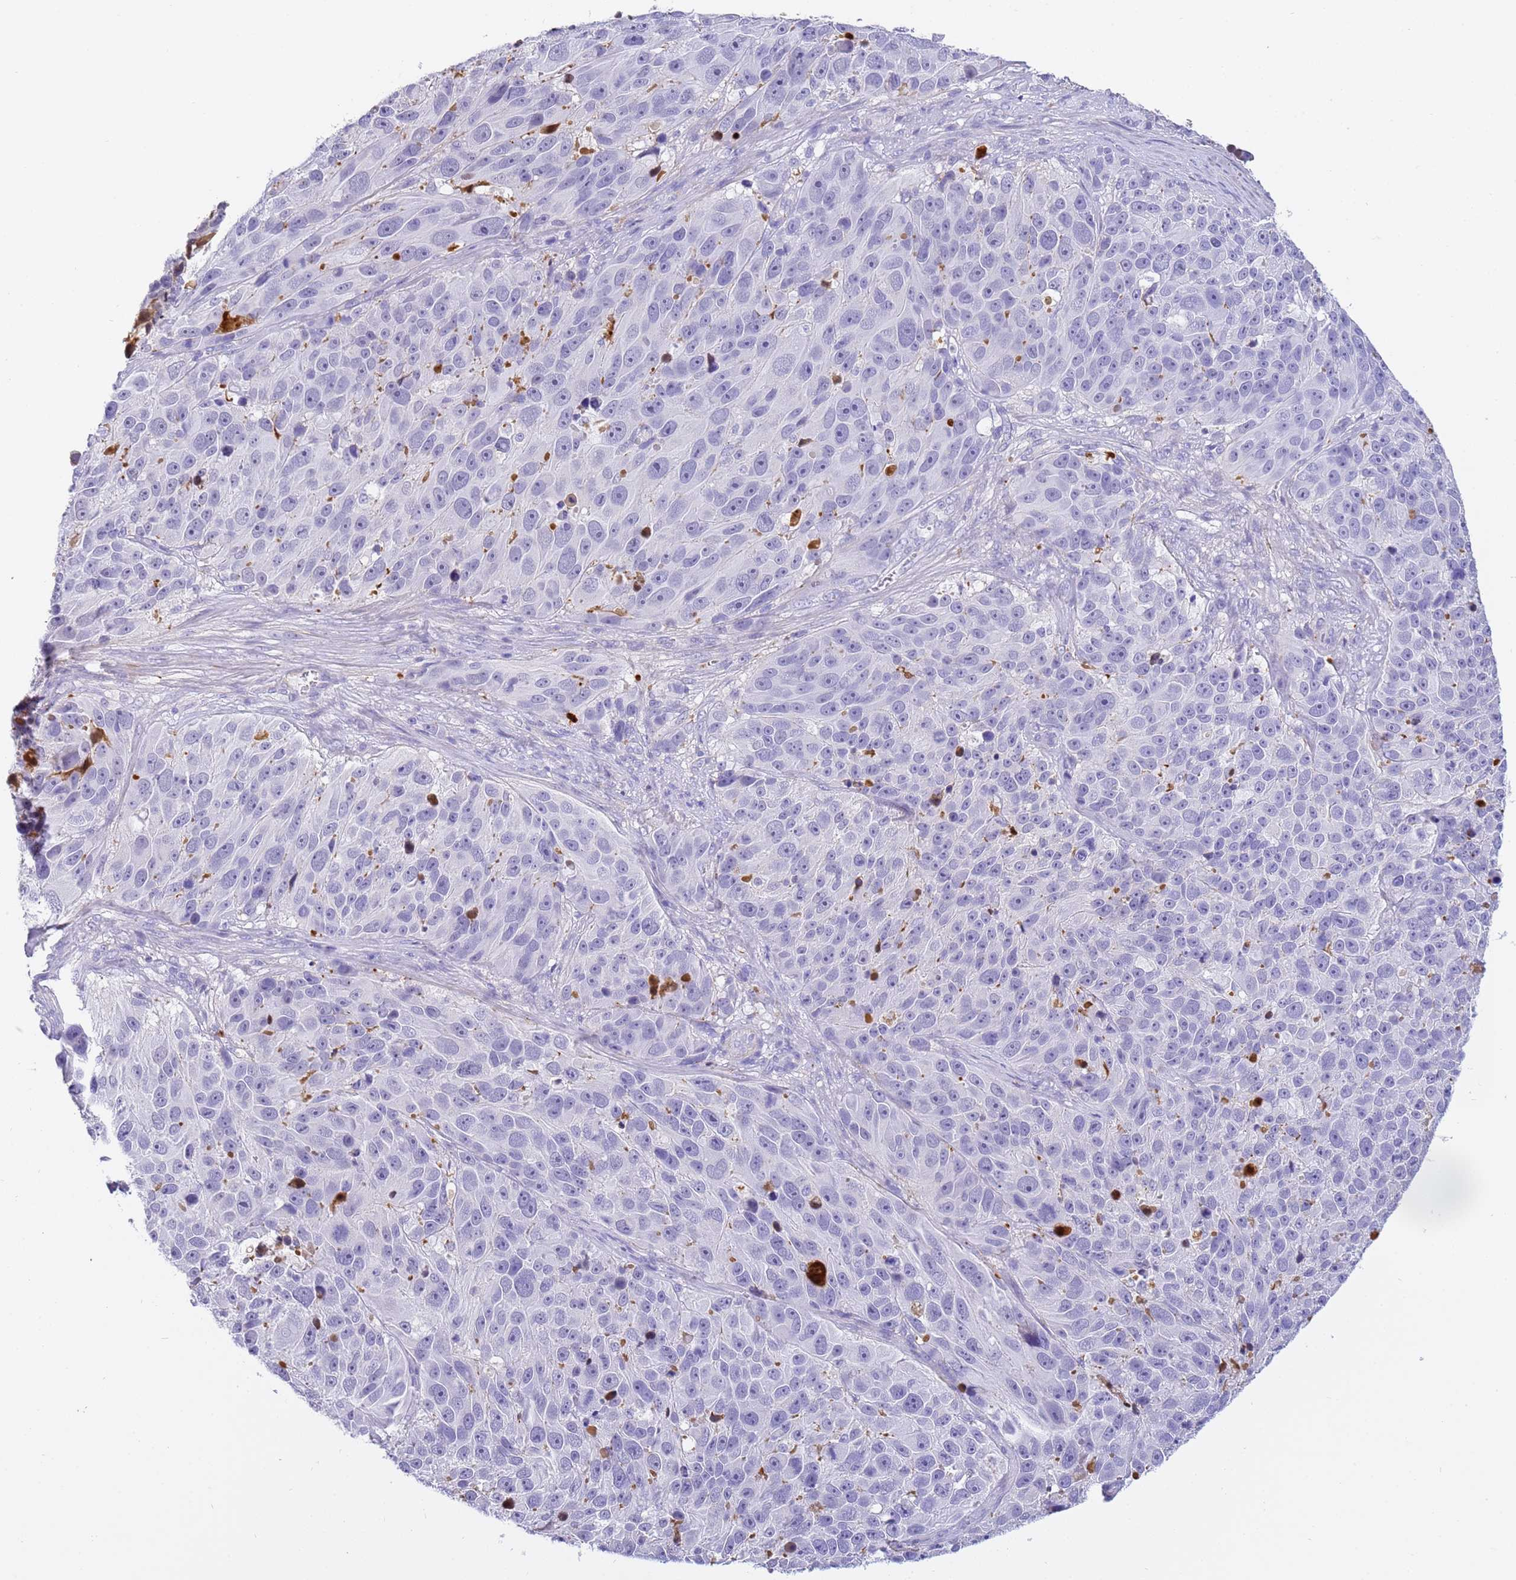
{"staining": {"intensity": "negative", "quantity": "none", "location": "none"}, "tissue": "melanoma", "cell_type": "Tumor cells", "image_type": "cancer", "snomed": [{"axis": "morphology", "description": "Malignant melanoma, NOS"}, {"axis": "topography", "description": "Skin"}], "caption": "This is an immunohistochemistry histopathology image of malignant melanoma. There is no positivity in tumor cells.", "gene": "CFHR2", "patient": {"sex": "male", "age": 84}}